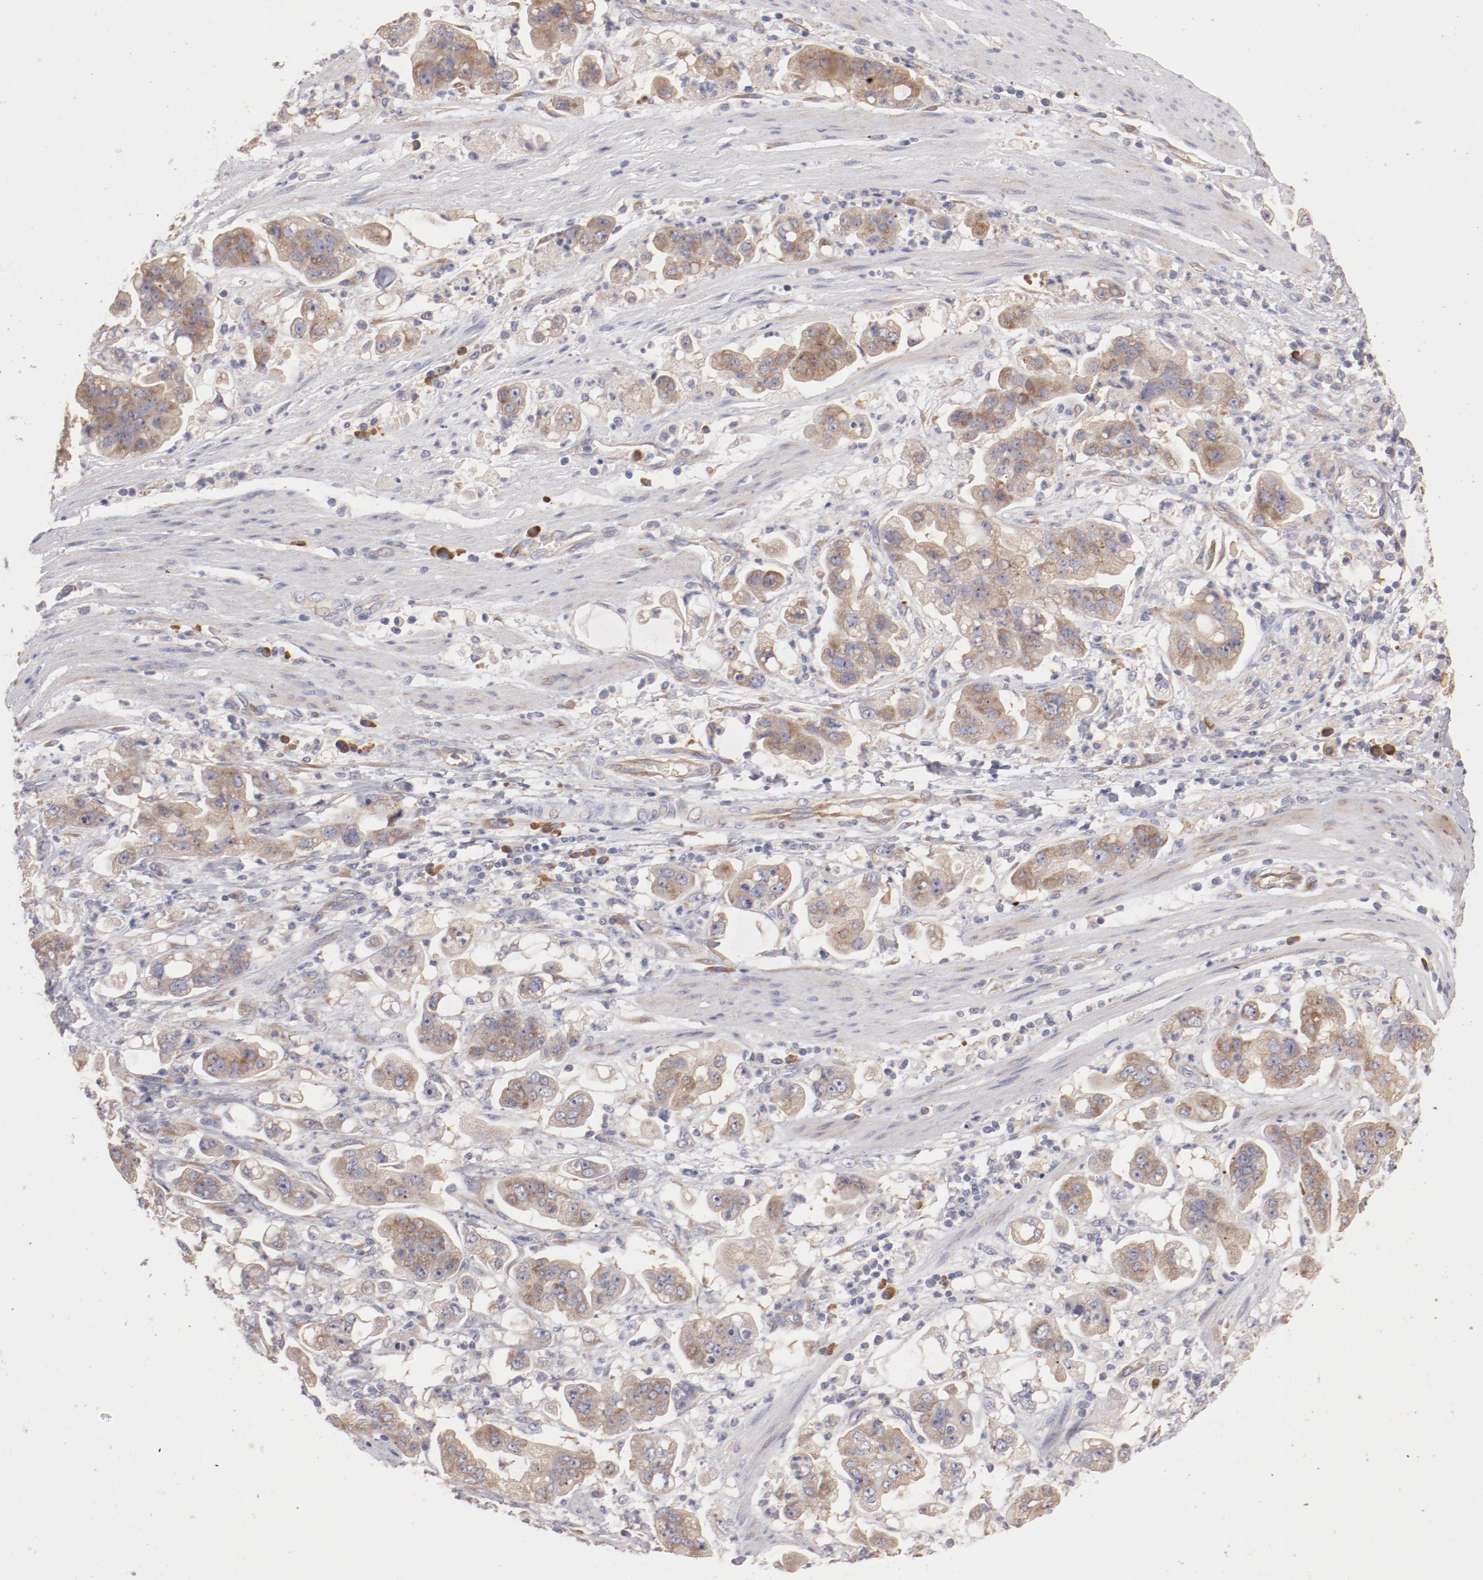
{"staining": {"intensity": "moderate", "quantity": ">75%", "location": "cytoplasmic/membranous"}, "tissue": "stomach cancer", "cell_type": "Tumor cells", "image_type": "cancer", "snomed": [{"axis": "morphology", "description": "Adenocarcinoma, NOS"}, {"axis": "topography", "description": "Stomach"}], "caption": "Brown immunohistochemical staining in stomach cancer (adenocarcinoma) exhibits moderate cytoplasmic/membranous expression in about >75% of tumor cells.", "gene": "ENTPD5", "patient": {"sex": "male", "age": 62}}